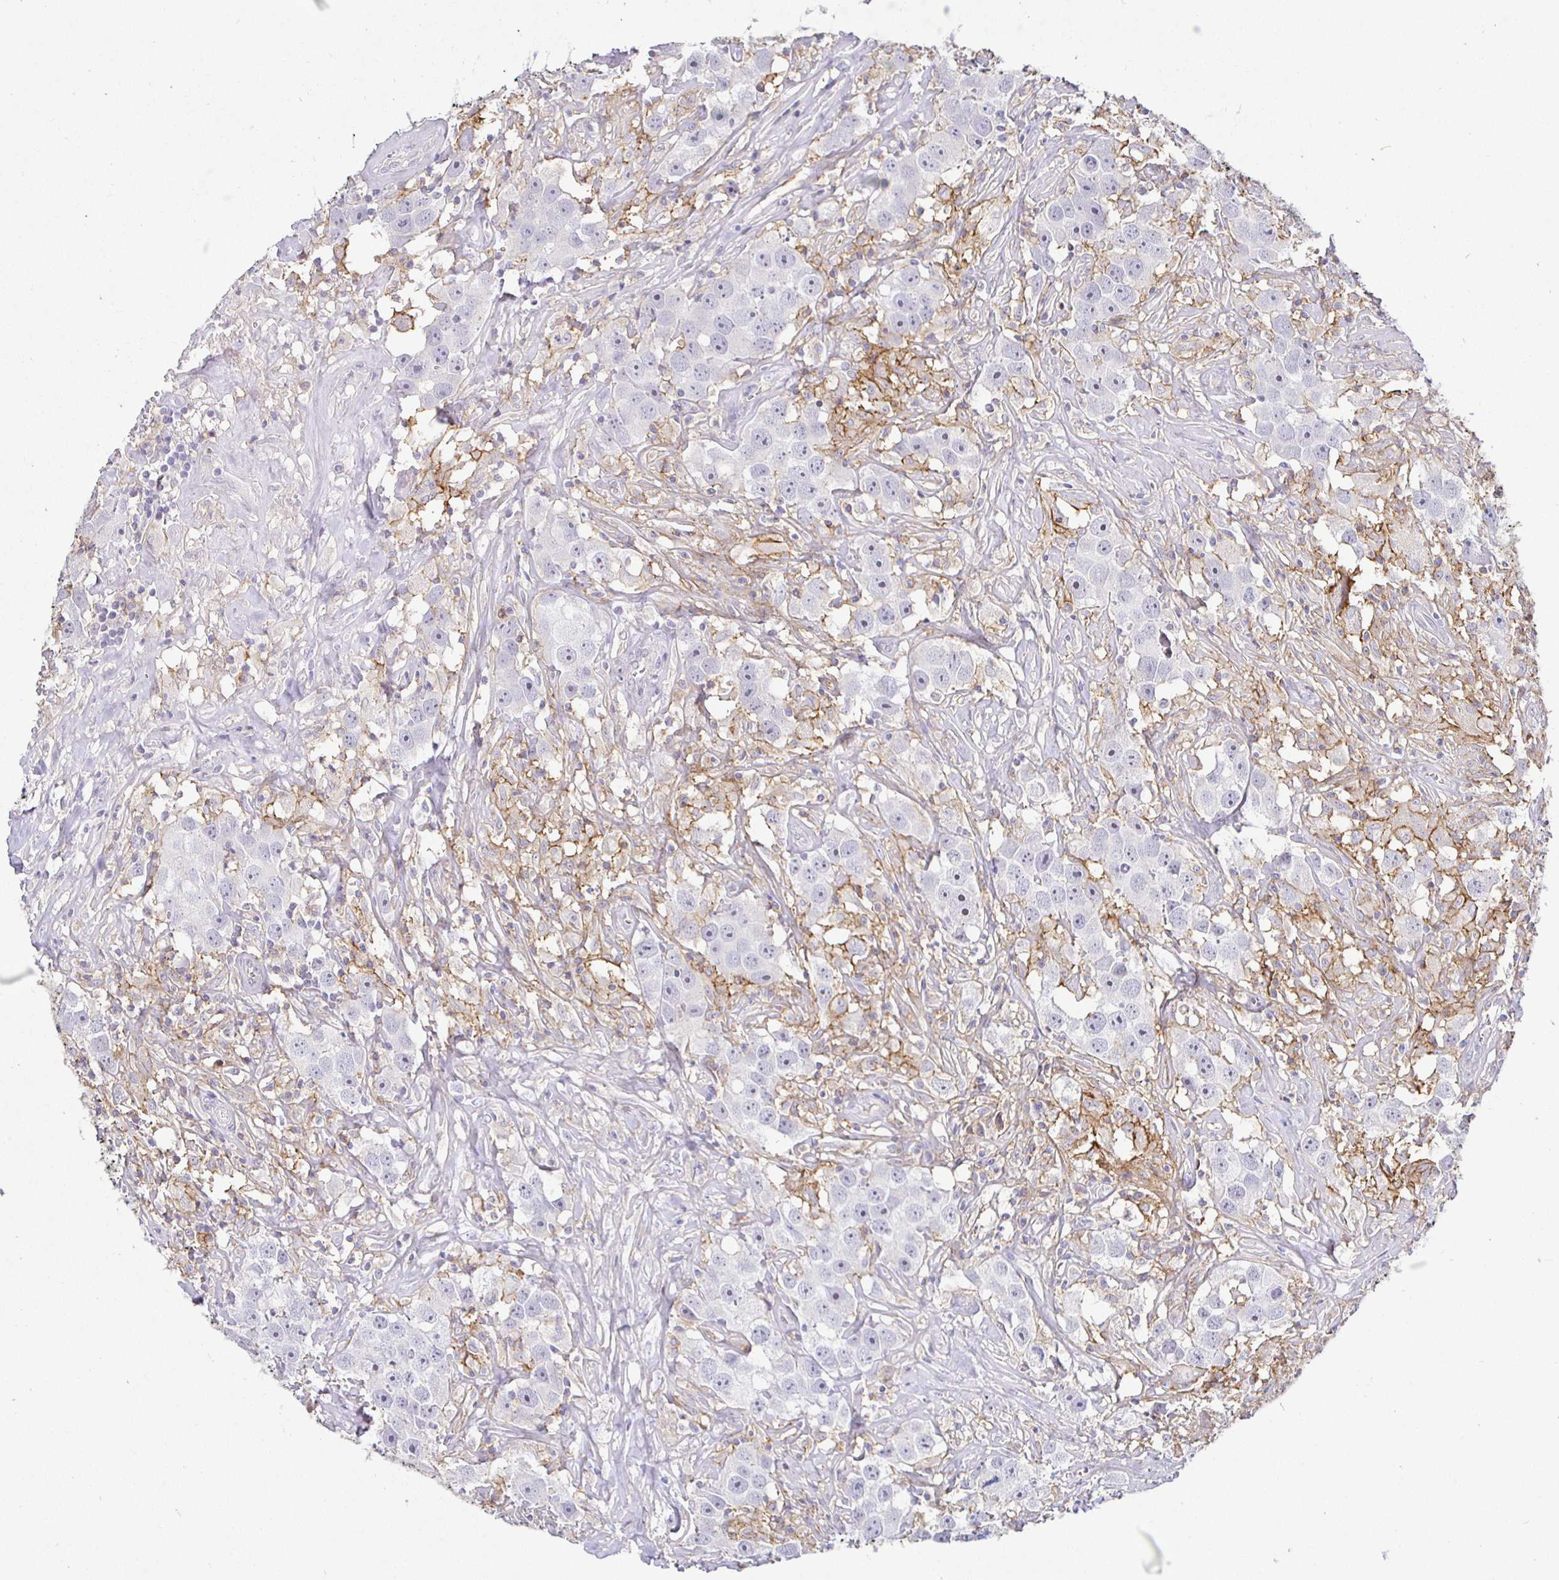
{"staining": {"intensity": "negative", "quantity": "none", "location": "none"}, "tissue": "testis cancer", "cell_type": "Tumor cells", "image_type": "cancer", "snomed": [{"axis": "morphology", "description": "Seminoma, NOS"}, {"axis": "topography", "description": "Testis"}], "caption": "Image shows no significant protein expression in tumor cells of seminoma (testis).", "gene": "SIRPA", "patient": {"sex": "male", "age": 49}}